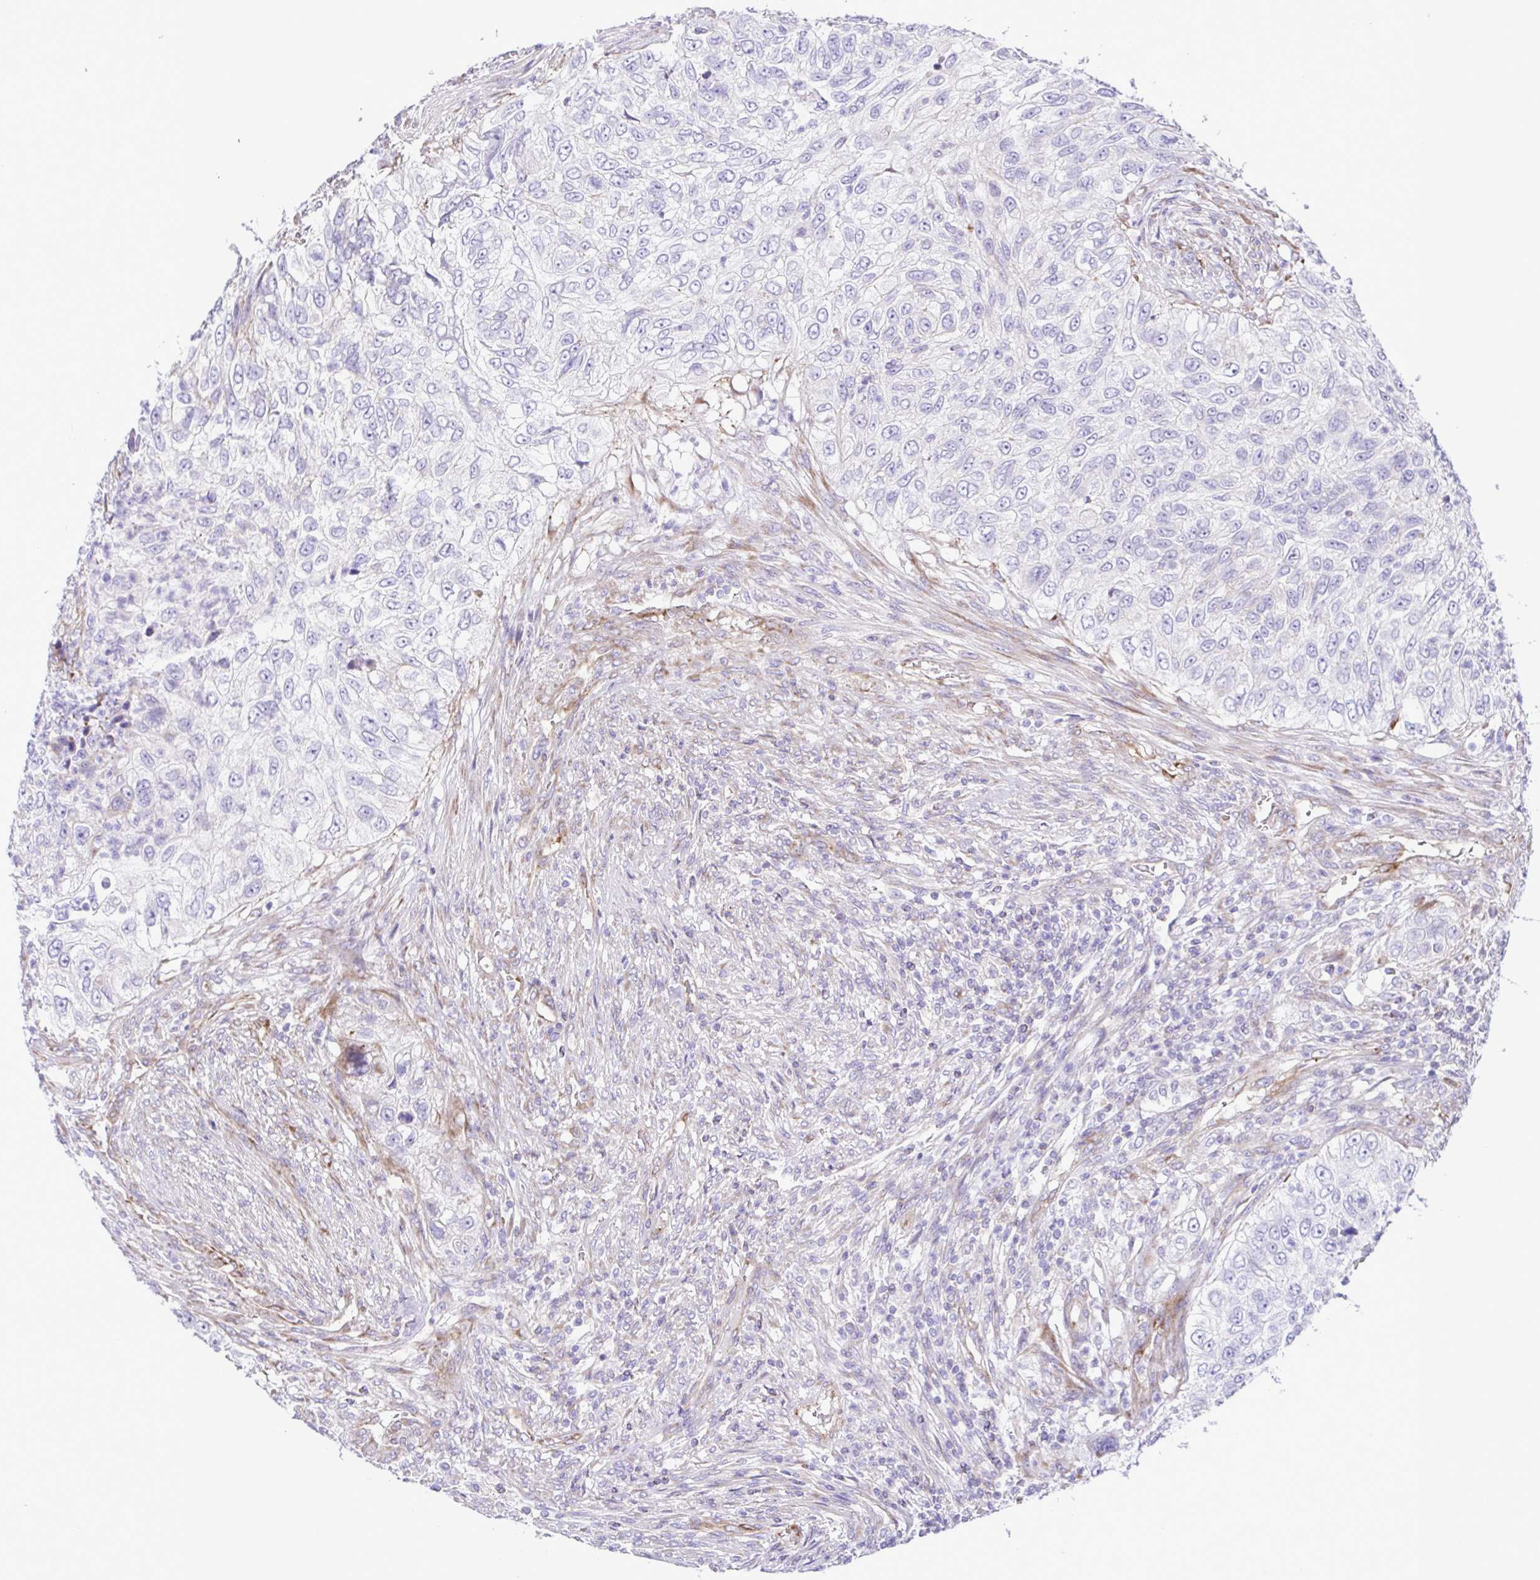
{"staining": {"intensity": "negative", "quantity": "none", "location": "none"}, "tissue": "urothelial cancer", "cell_type": "Tumor cells", "image_type": "cancer", "snomed": [{"axis": "morphology", "description": "Urothelial carcinoma, High grade"}, {"axis": "topography", "description": "Urinary bladder"}], "caption": "This histopathology image is of high-grade urothelial carcinoma stained with immunohistochemistry (IHC) to label a protein in brown with the nuclei are counter-stained blue. There is no positivity in tumor cells.", "gene": "FLT1", "patient": {"sex": "female", "age": 60}}